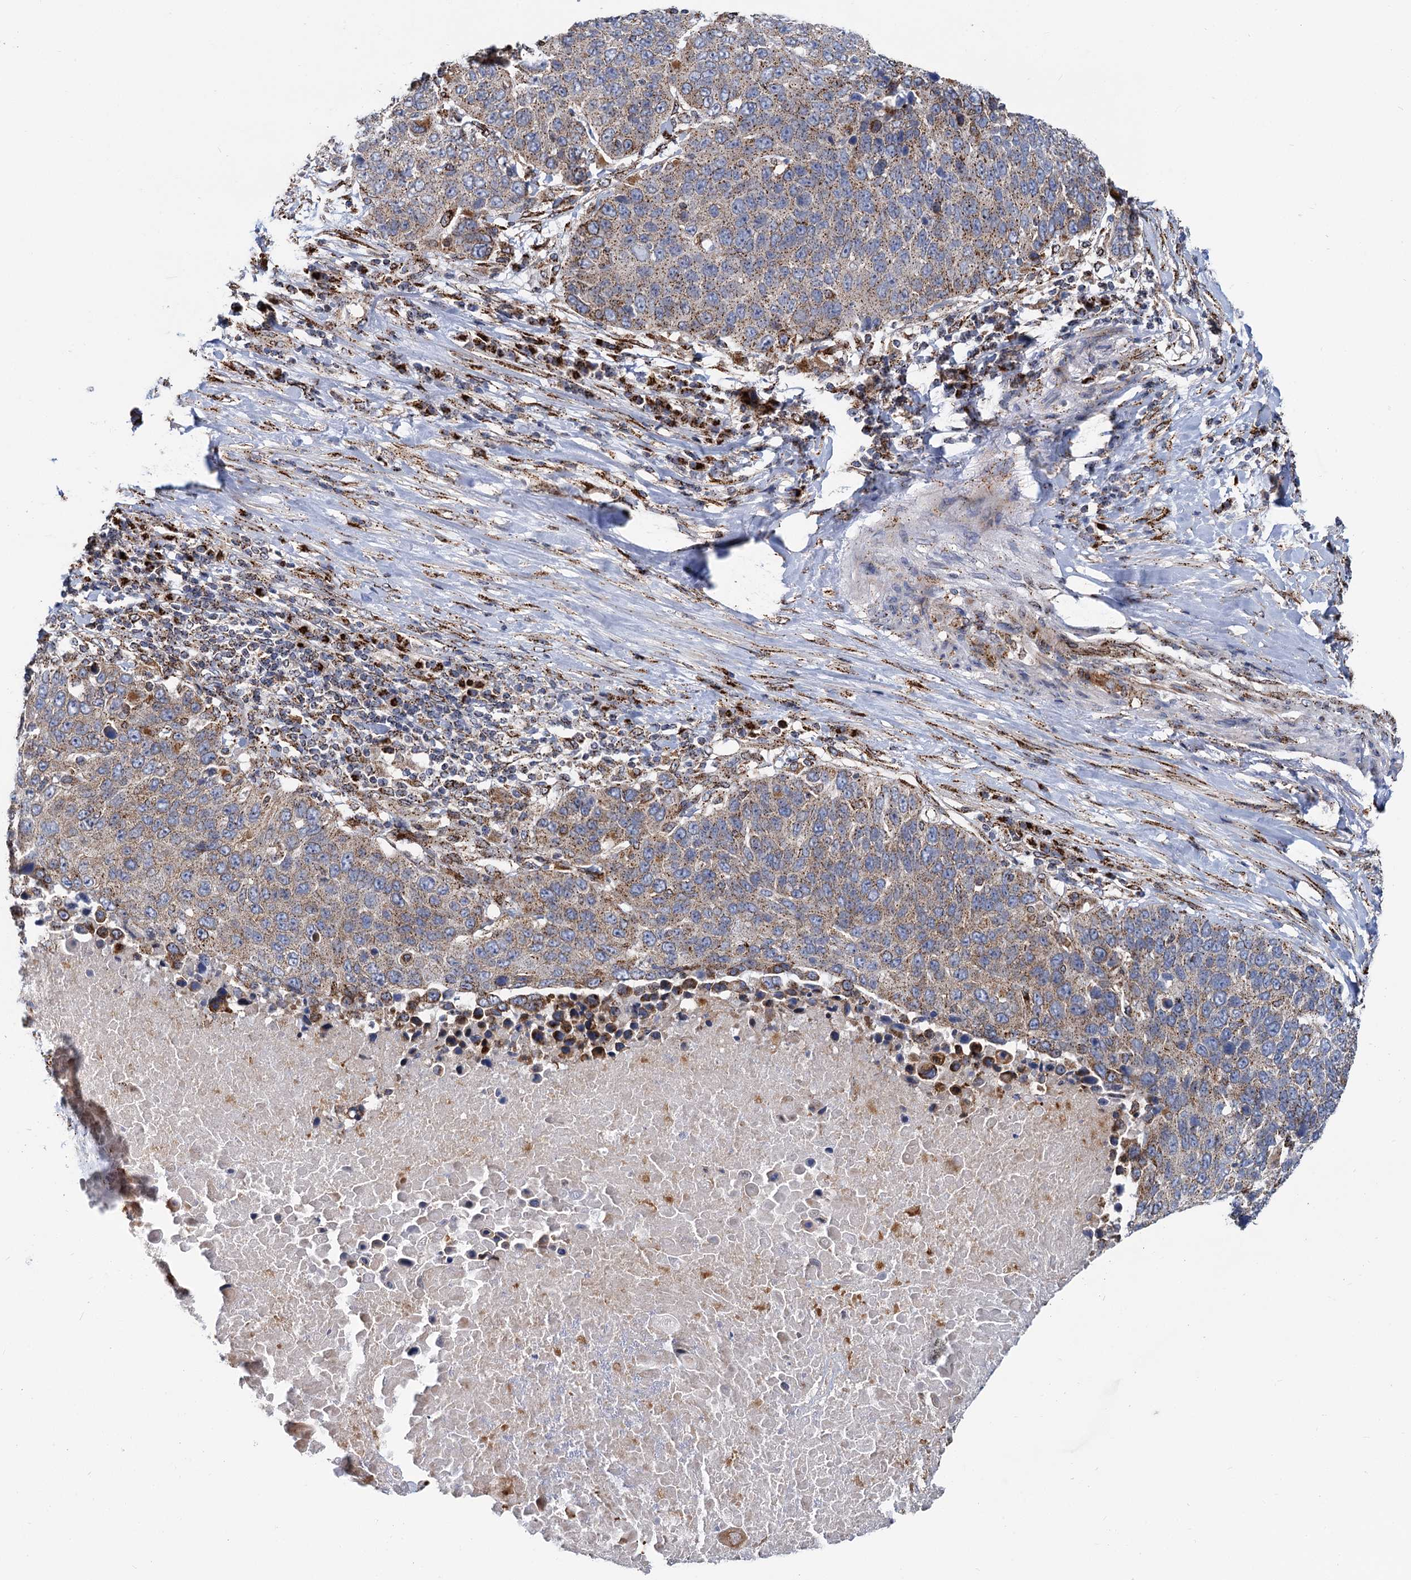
{"staining": {"intensity": "moderate", "quantity": ">75%", "location": "cytoplasmic/membranous"}, "tissue": "lung cancer", "cell_type": "Tumor cells", "image_type": "cancer", "snomed": [{"axis": "morphology", "description": "Normal tissue, NOS"}, {"axis": "morphology", "description": "Squamous cell carcinoma, NOS"}, {"axis": "topography", "description": "Lymph node"}, {"axis": "topography", "description": "Lung"}], "caption": "Immunohistochemical staining of lung cancer reveals moderate cytoplasmic/membranous protein expression in approximately >75% of tumor cells.", "gene": "SUPT20H", "patient": {"sex": "male", "age": 66}}